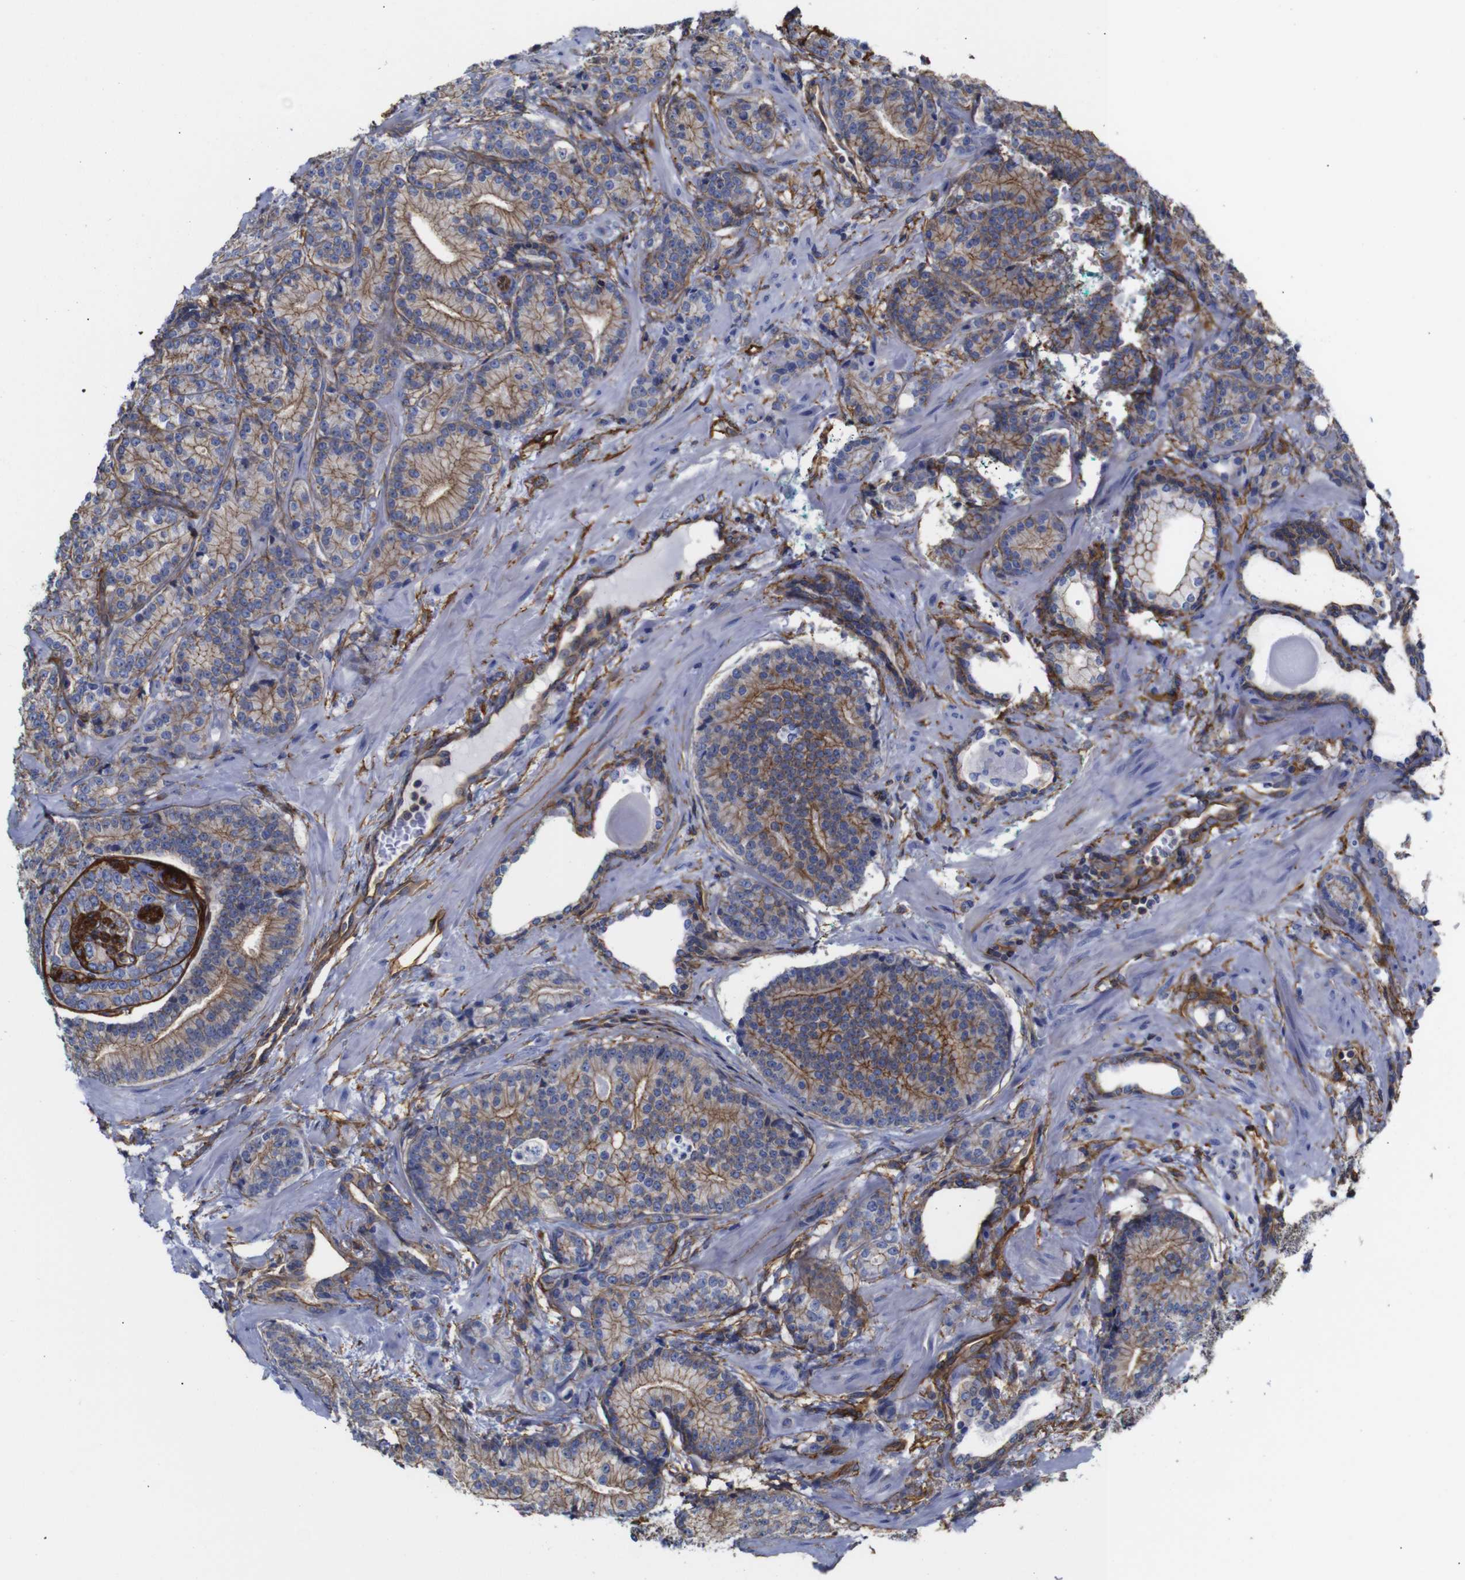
{"staining": {"intensity": "moderate", "quantity": ">75%", "location": "cytoplasmic/membranous"}, "tissue": "prostate cancer", "cell_type": "Tumor cells", "image_type": "cancer", "snomed": [{"axis": "morphology", "description": "Adenocarcinoma, High grade"}, {"axis": "topography", "description": "Prostate"}], "caption": "Adenocarcinoma (high-grade) (prostate) stained for a protein demonstrates moderate cytoplasmic/membranous positivity in tumor cells.", "gene": "SPTBN1", "patient": {"sex": "male", "age": 61}}